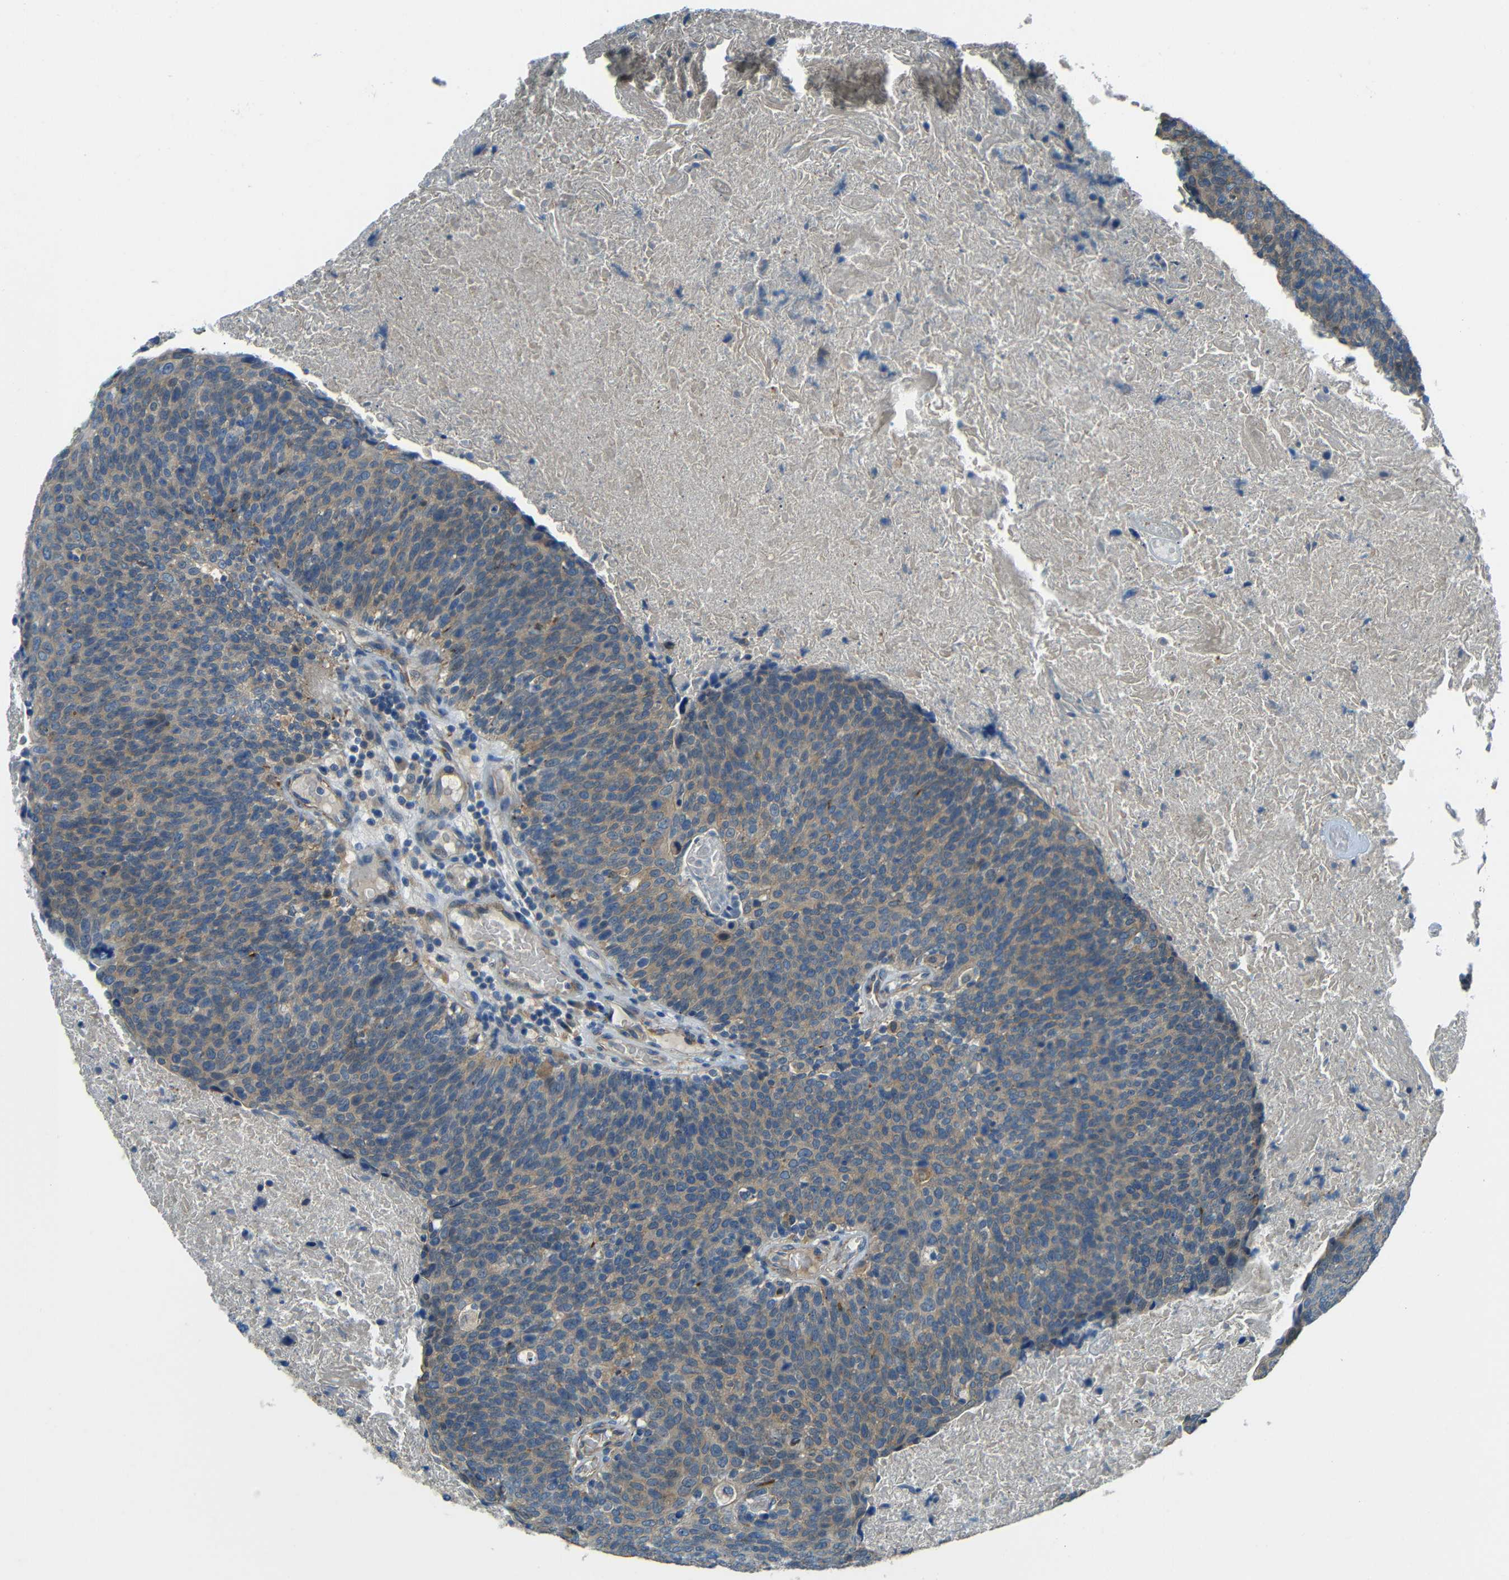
{"staining": {"intensity": "weak", "quantity": ">75%", "location": "cytoplasmic/membranous"}, "tissue": "head and neck cancer", "cell_type": "Tumor cells", "image_type": "cancer", "snomed": [{"axis": "morphology", "description": "Squamous cell carcinoma, NOS"}, {"axis": "morphology", "description": "Squamous cell carcinoma, metastatic, NOS"}, {"axis": "topography", "description": "Lymph node"}, {"axis": "topography", "description": "Head-Neck"}], "caption": "The photomicrograph shows a brown stain indicating the presence of a protein in the cytoplasmic/membranous of tumor cells in metastatic squamous cell carcinoma (head and neck). The staining was performed using DAB (3,3'-diaminobenzidine), with brown indicating positive protein expression. Nuclei are stained blue with hematoxylin.", "gene": "CYP26B1", "patient": {"sex": "male", "age": 62}}